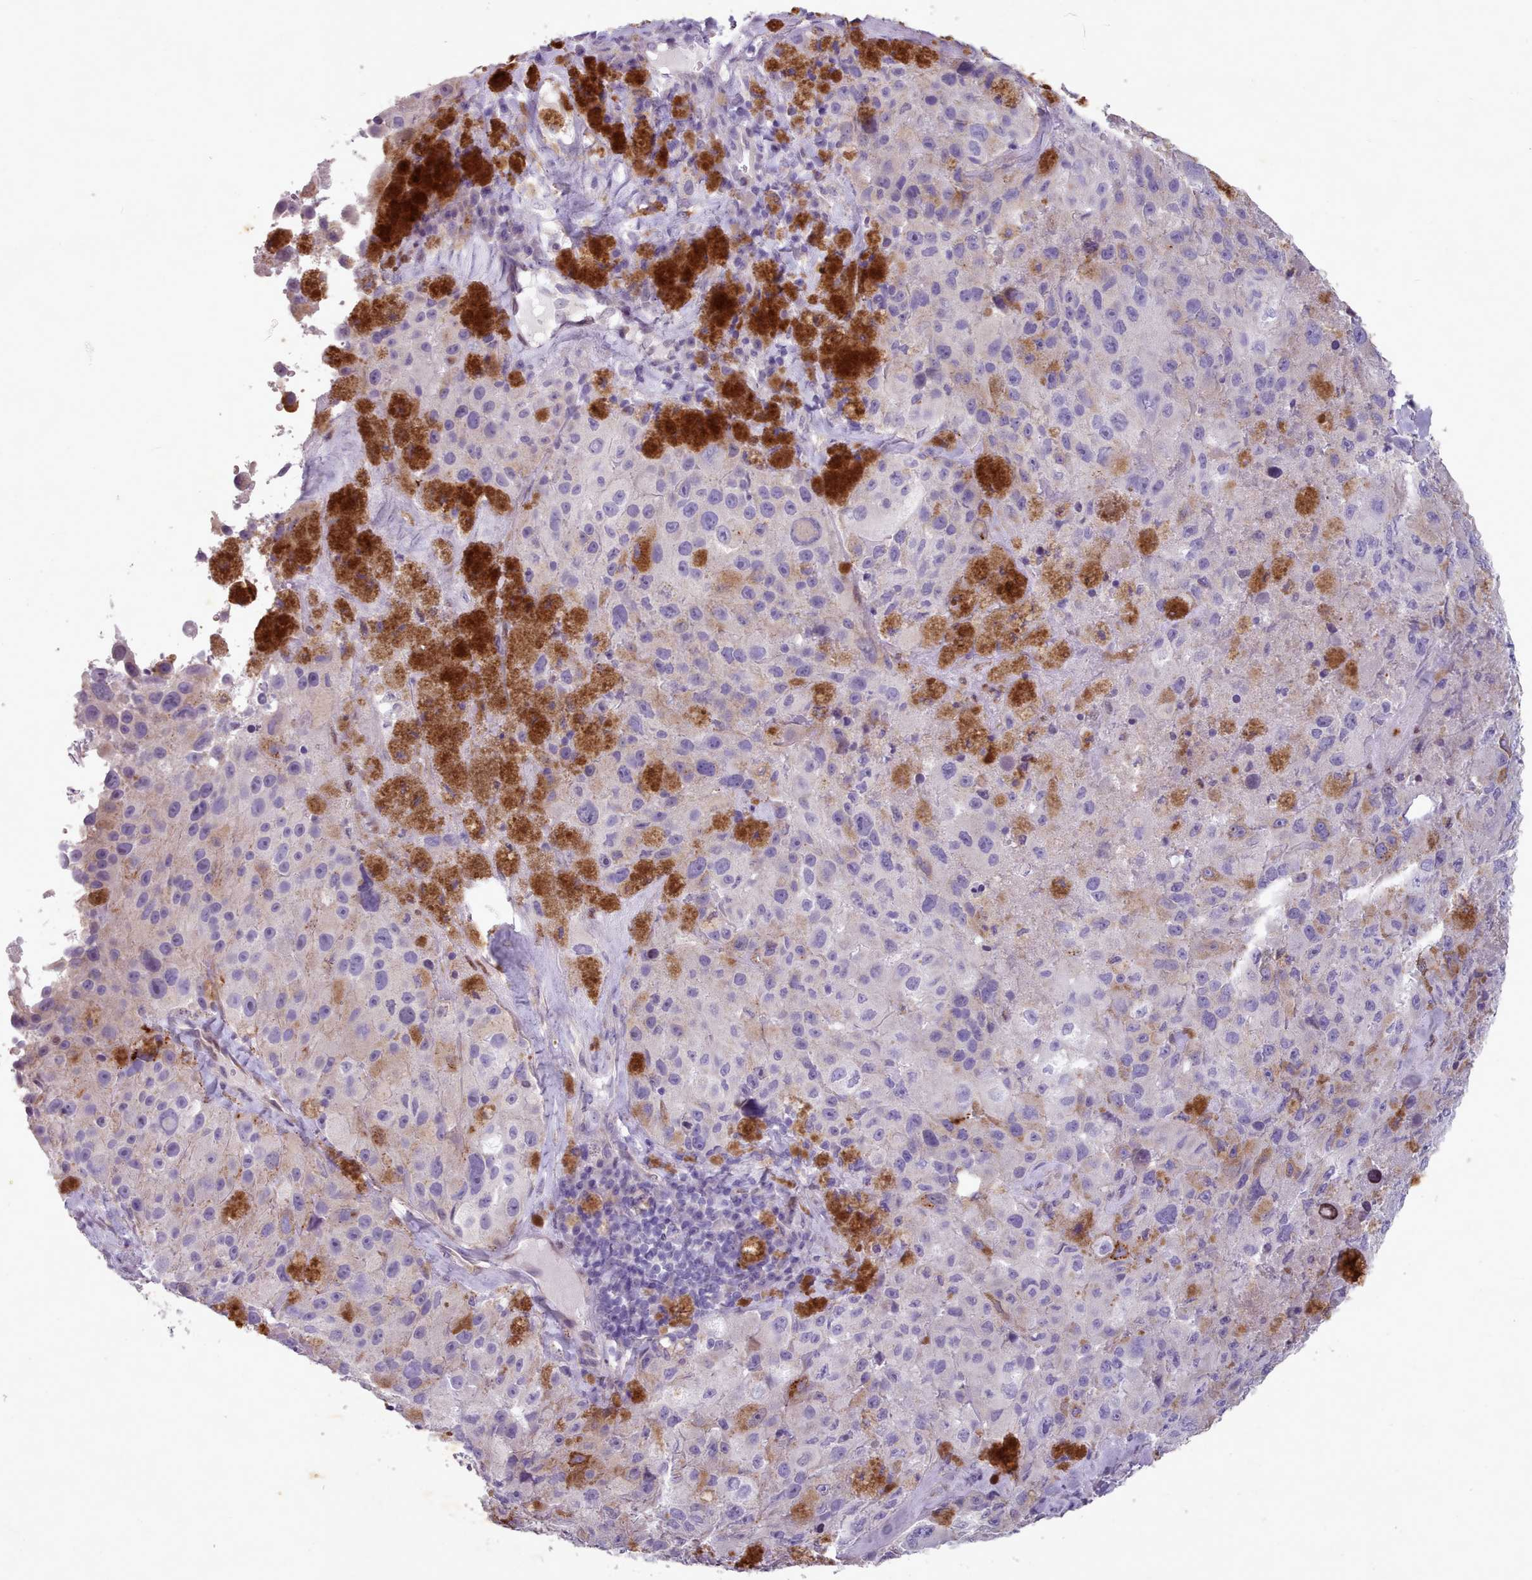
{"staining": {"intensity": "negative", "quantity": "none", "location": "none"}, "tissue": "melanoma", "cell_type": "Tumor cells", "image_type": "cancer", "snomed": [{"axis": "morphology", "description": "Malignant melanoma, Metastatic site"}, {"axis": "topography", "description": "Lymph node"}], "caption": "Melanoma was stained to show a protein in brown. There is no significant expression in tumor cells.", "gene": "KCNT2", "patient": {"sex": "male", "age": 62}}